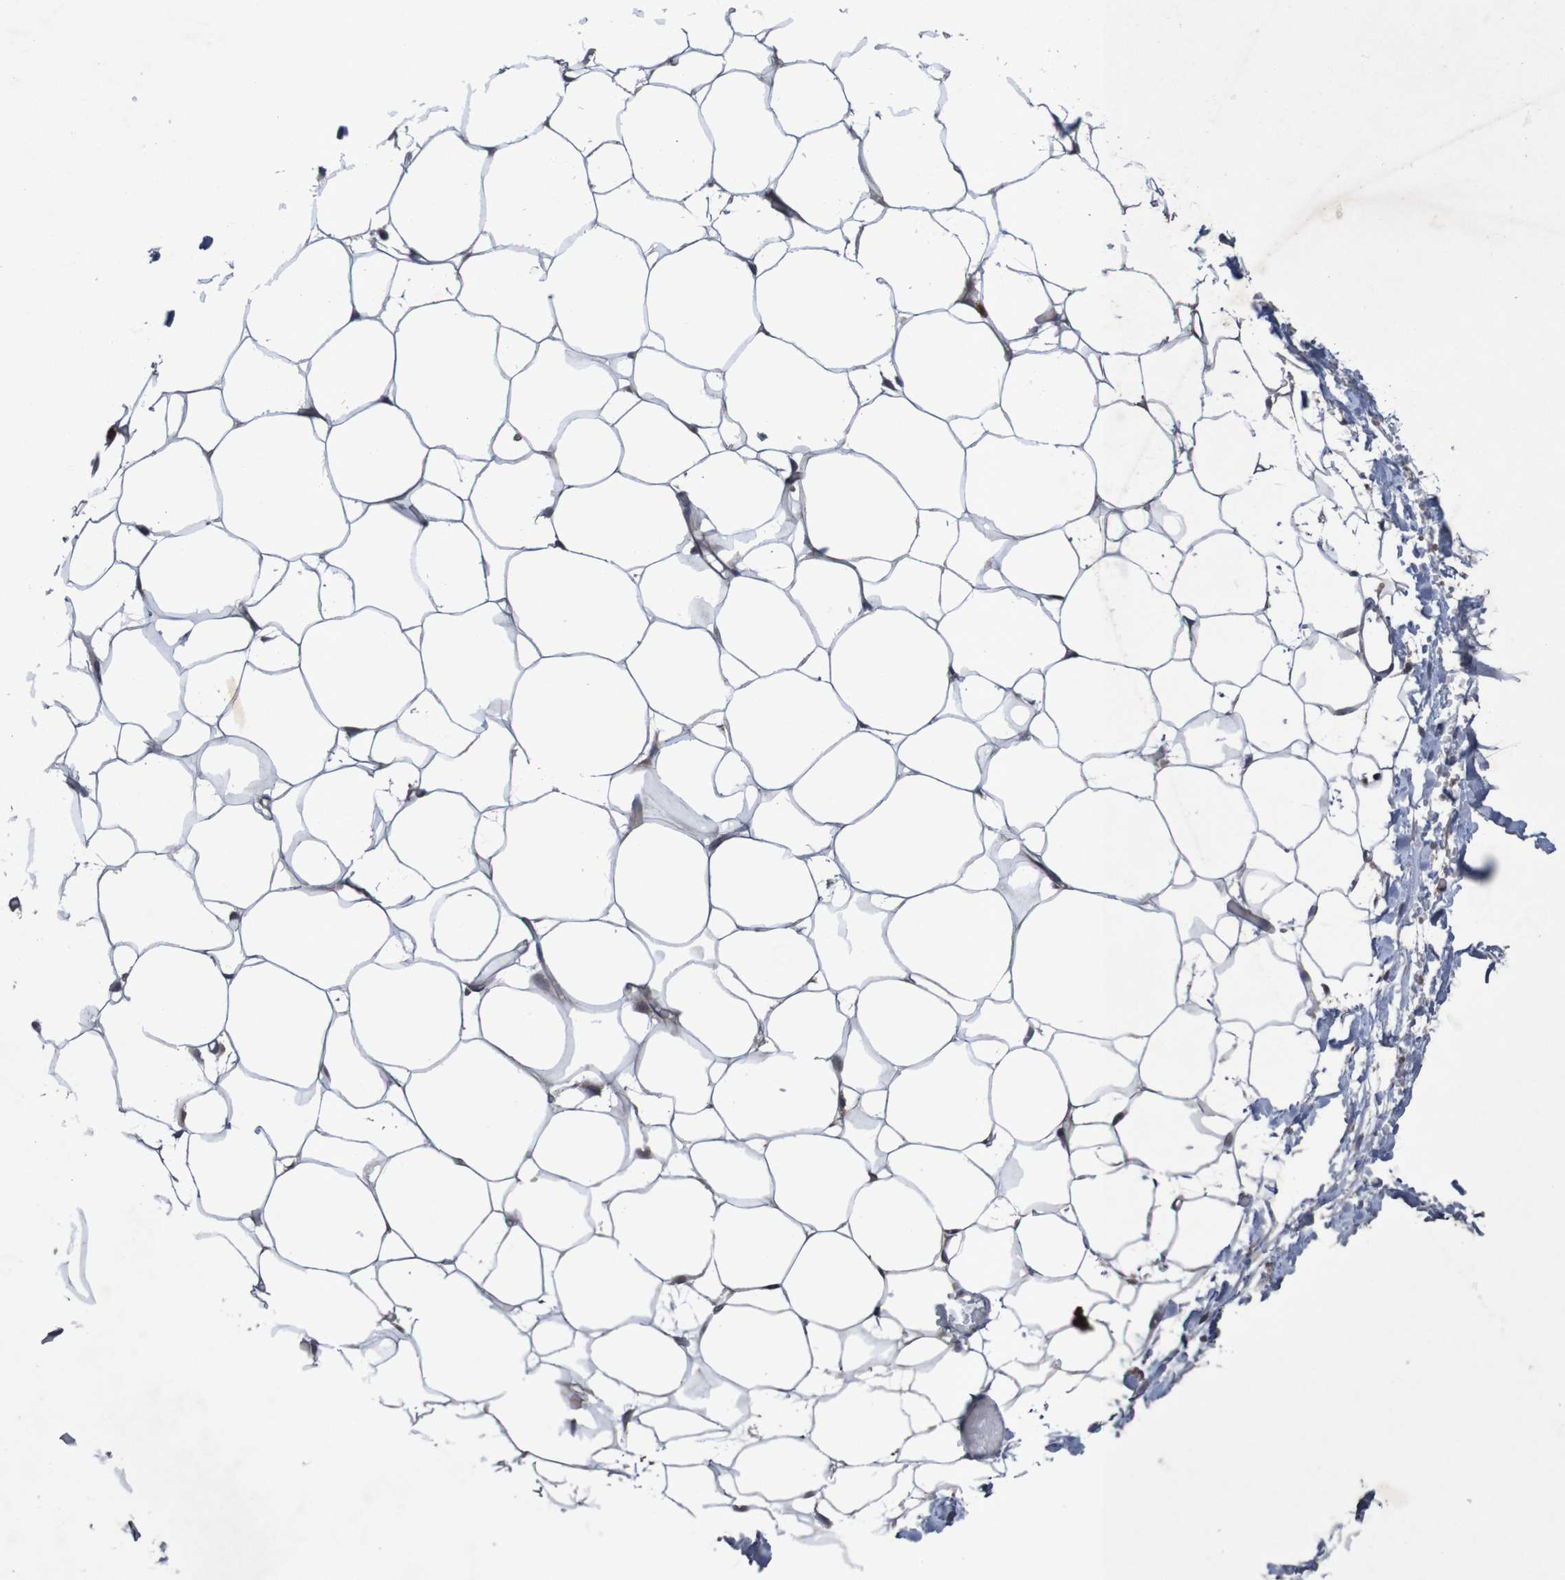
{"staining": {"intensity": "moderate", "quantity": "<25%", "location": "cytoplasmic/membranous"}, "tissue": "adipose tissue", "cell_type": "Adipocytes", "image_type": "normal", "snomed": [{"axis": "morphology", "description": "Normal tissue, NOS"}, {"axis": "topography", "description": "Breast"}, {"axis": "topography", "description": "Adipose tissue"}], "caption": "Immunohistochemical staining of benign human adipose tissue reveals <25% levels of moderate cytoplasmic/membranous protein staining in approximately <25% of adipocytes.", "gene": "ANGPT4", "patient": {"sex": "female", "age": 25}}